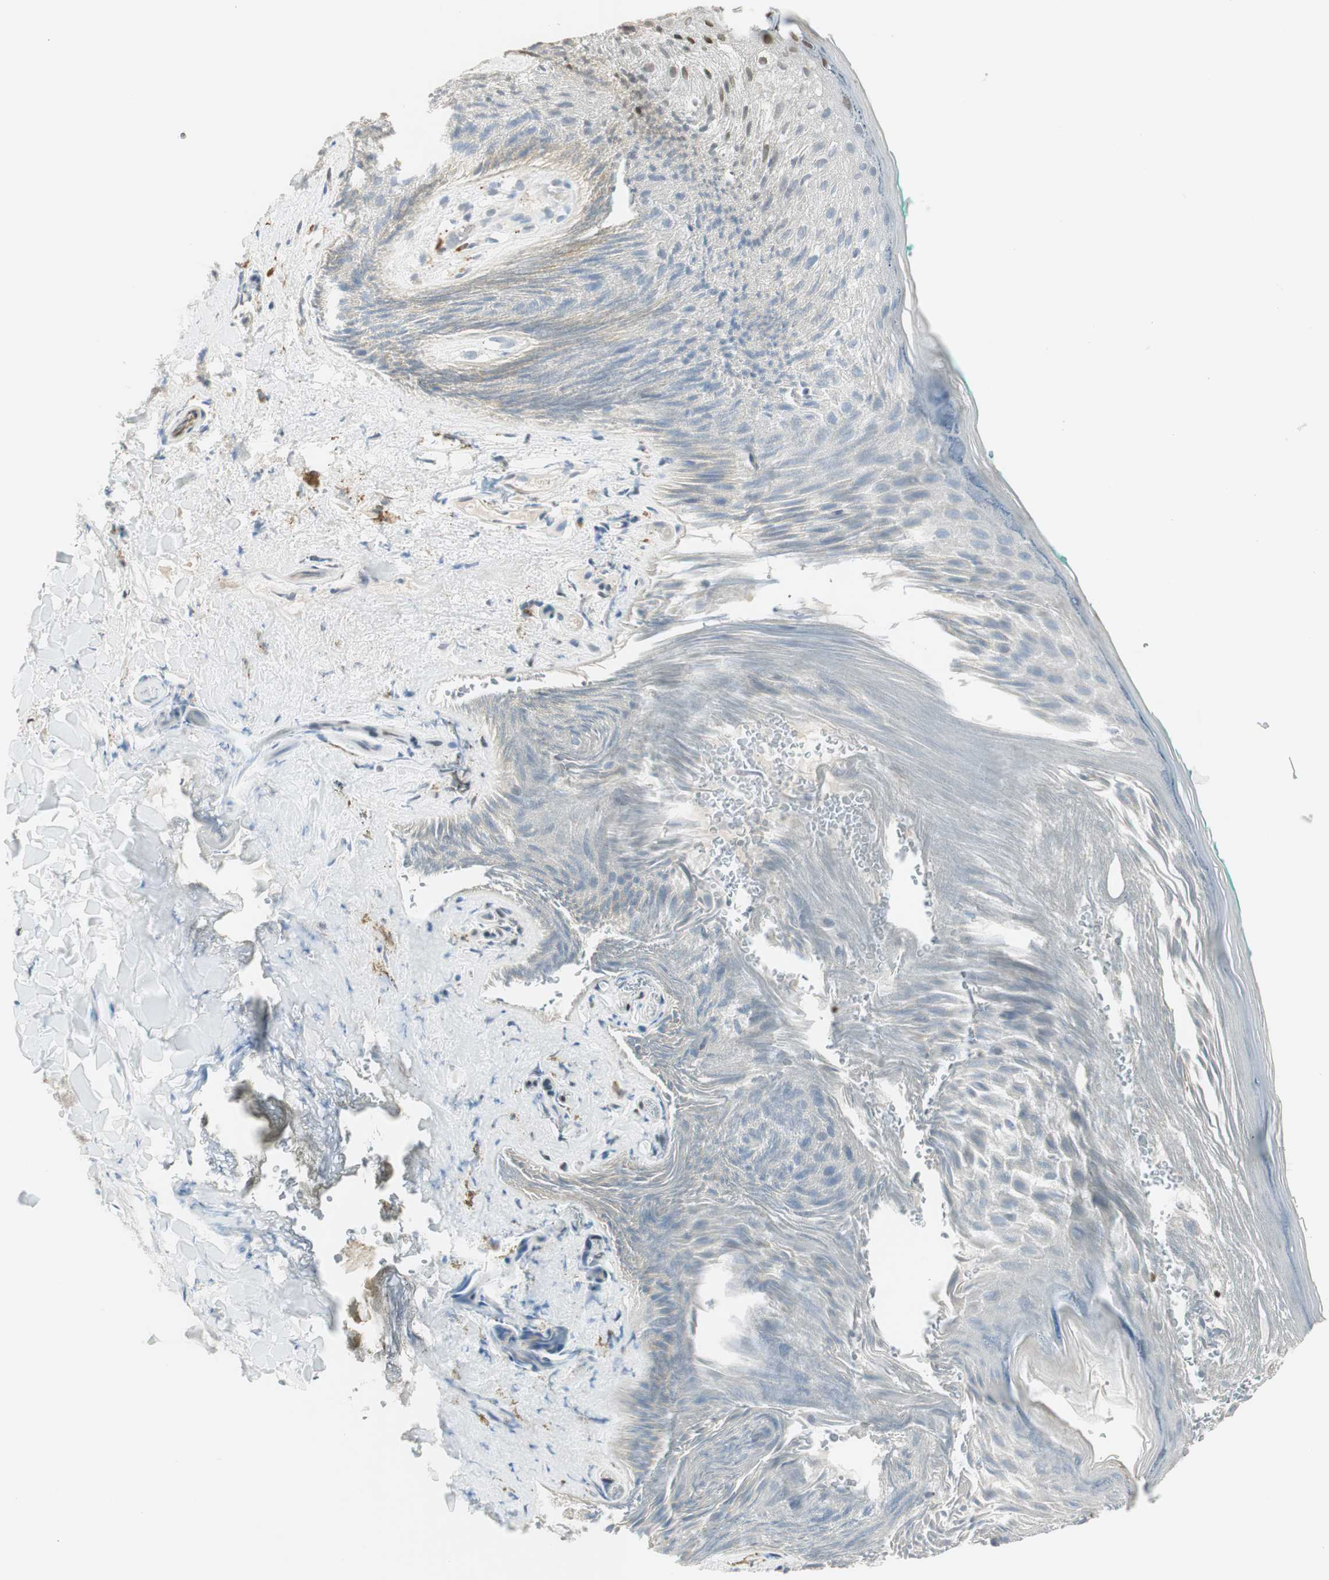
{"staining": {"intensity": "weak", "quantity": "25%-75%", "location": "cytoplasmic/membranous"}, "tissue": "skin", "cell_type": "Epidermal cells", "image_type": "normal", "snomed": [{"axis": "morphology", "description": "Normal tissue, NOS"}, {"axis": "topography", "description": "Anal"}], "caption": "Epidermal cells display low levels of weak cytoplasmic/membranous expression in approximately 25%-75% of cells in normal human skin. The protein is shown in brown color, while the nuclei are stained blue.", "gene": "TMEM260", "patient": {"sex": "male", "age": 74}}